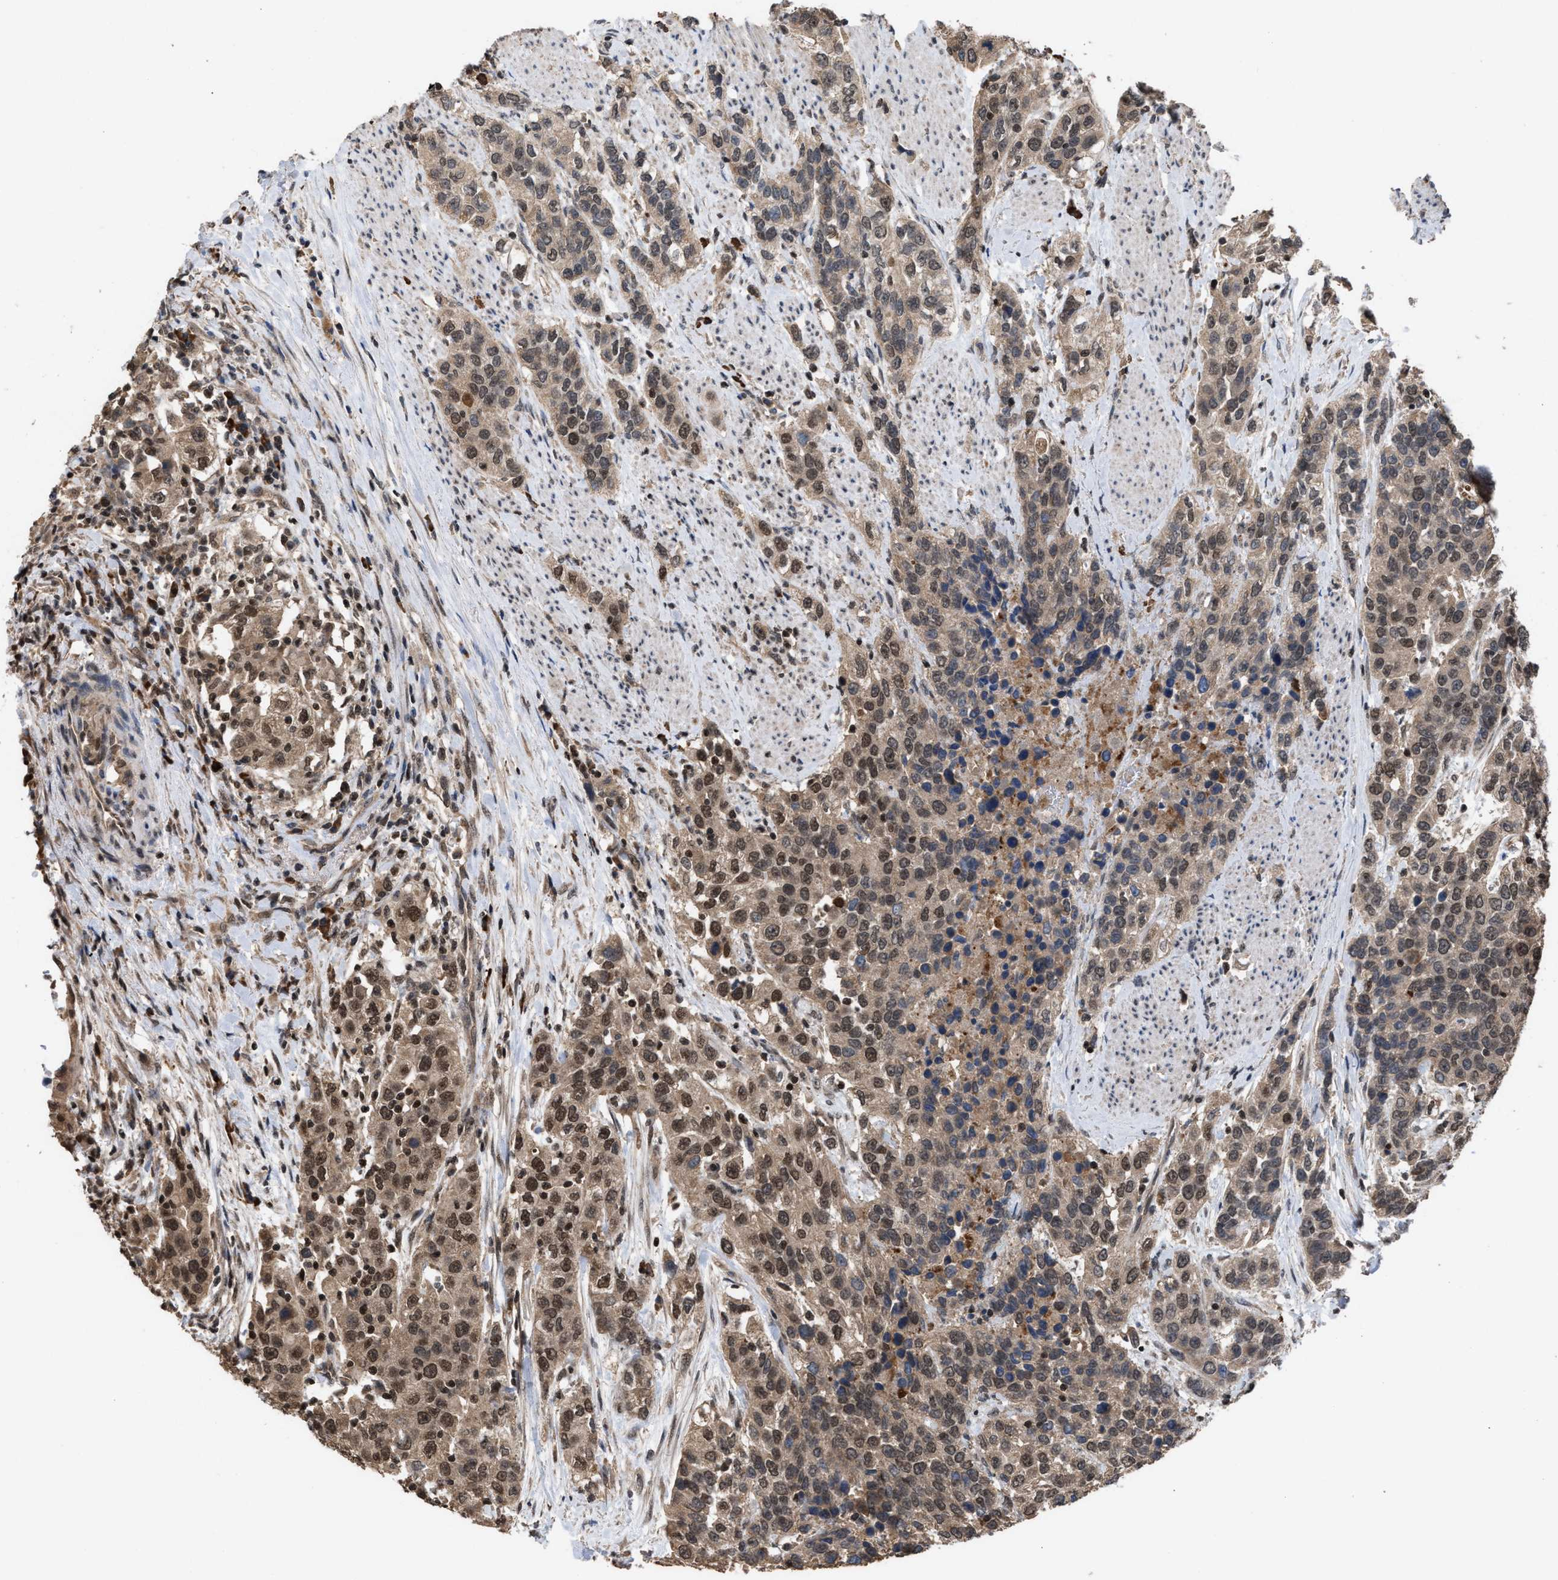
{"staining": {"intensity": "moderate", "quantity": ">75%", "location": "cytoplasmic/membranous,nuclear"}, "tissue": "urothelial cancer", "cell_type": "Tumor cells", "image_type": "cancer", "snomed": [{"axis": "morphology", "description": "Urothelial carcinoma, High grade"}, {"axis": "topography", "description": "Urinary bladder"}], "caption": "Immunohistochemistry (DAB (3,3'-diaminobenzidine)) staining of high-grade urothelial carcinoma demonstrates moderate cytoplasmic/membranous and nuclear protein staining in approximately >75% of tumor cells.", "gene": "C9orf78", "patient": {"sex": "female", "age": 80}}